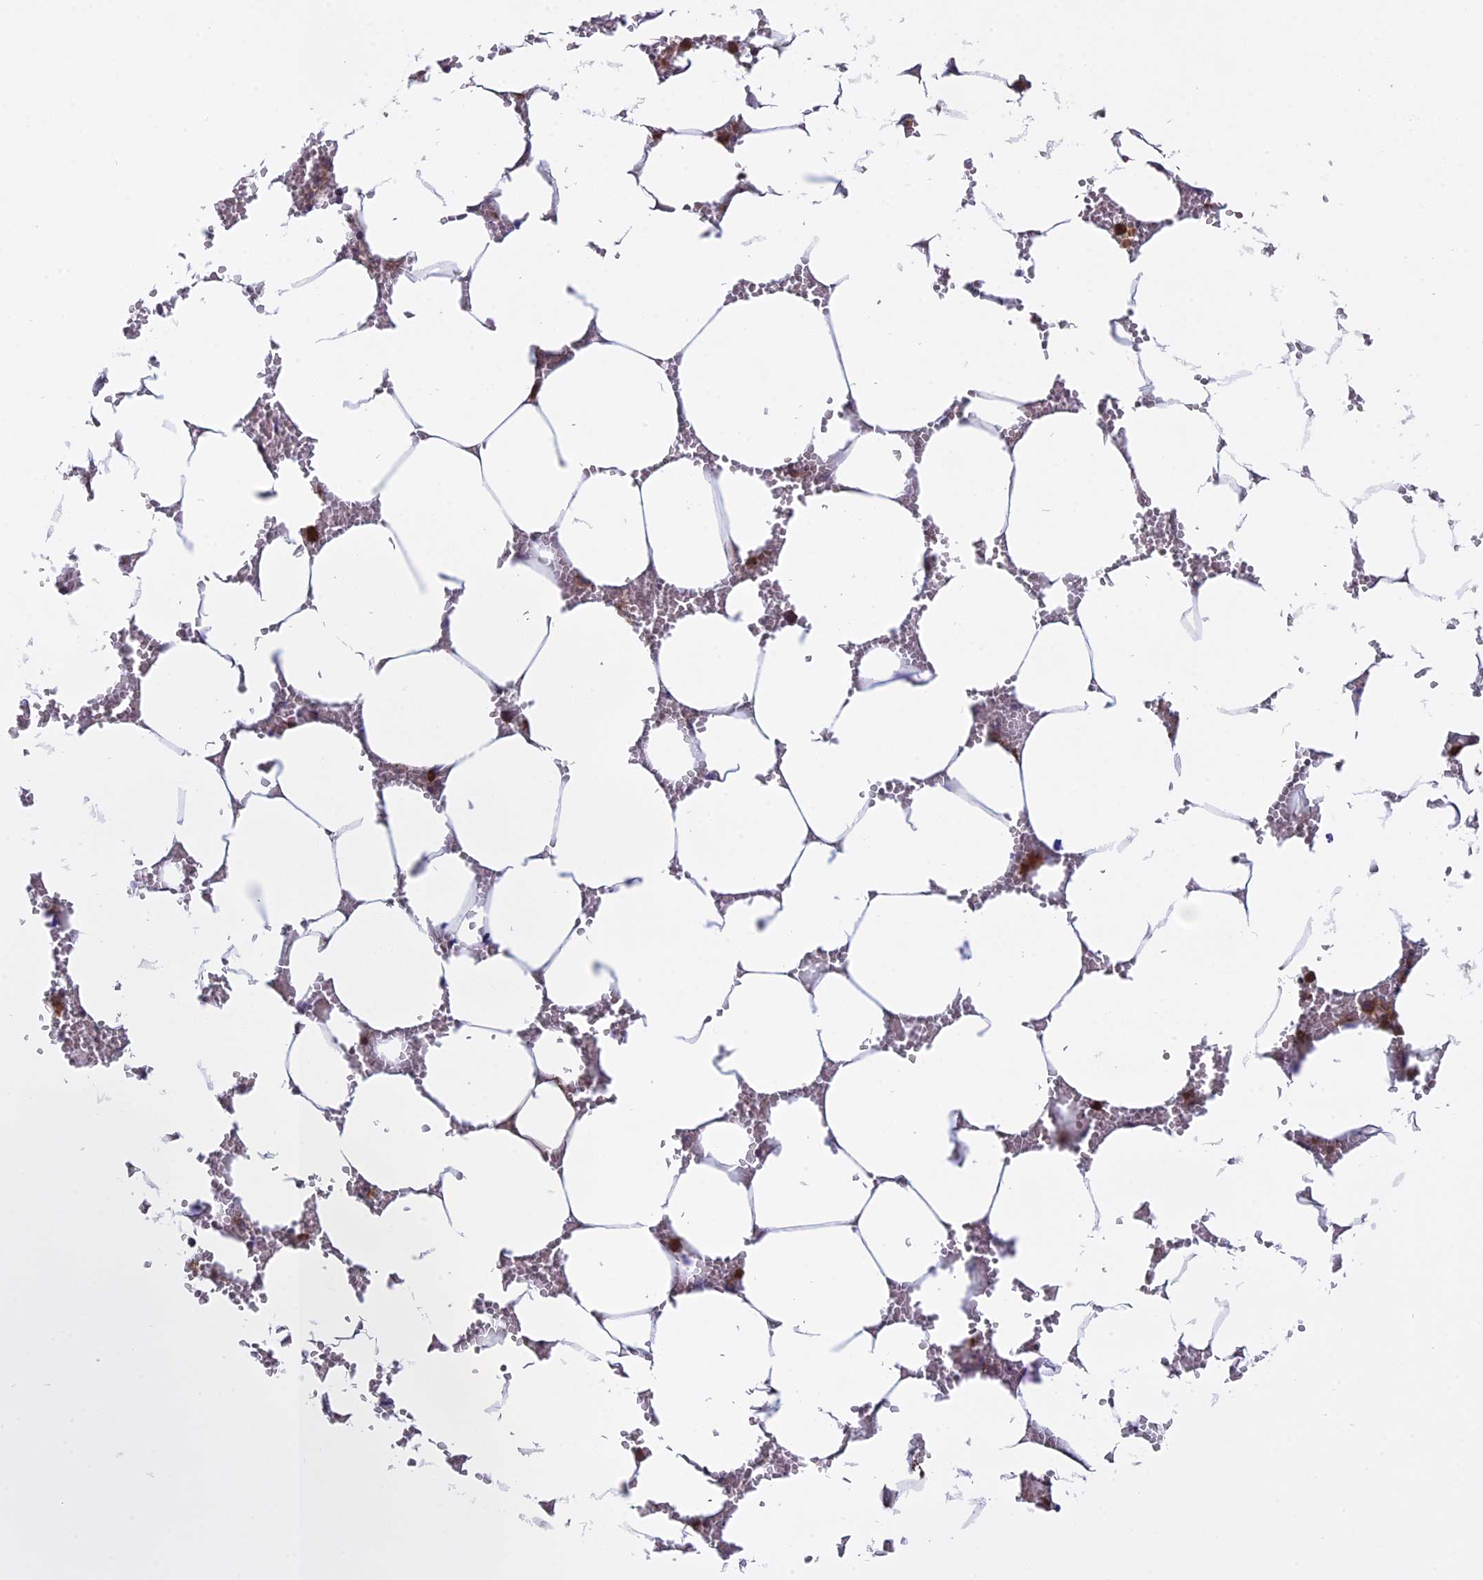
{"staining": {"intensity": "moderate", "quantity": "<25%", "location": "cytoplasmic/membranous"}, "tissue": "bone marrow", "cell_type": "Hematopoietic cells", "image_type": "normal", "snomed": [{"axis": "morphology", "description": "Normal tissue, NOS"}, {"axis": "topography", "description": "Bone marrow"}], "caption": "Immunohistochemistry histopathology image of benign bone marrow stained for a protein (brown), which displays low levels of moderate cytoplasmic/membranous staining in about <25% of hematopoietic cells.", "gene": "TMEM208", "patient": {"sex": "male", "age": 70}}